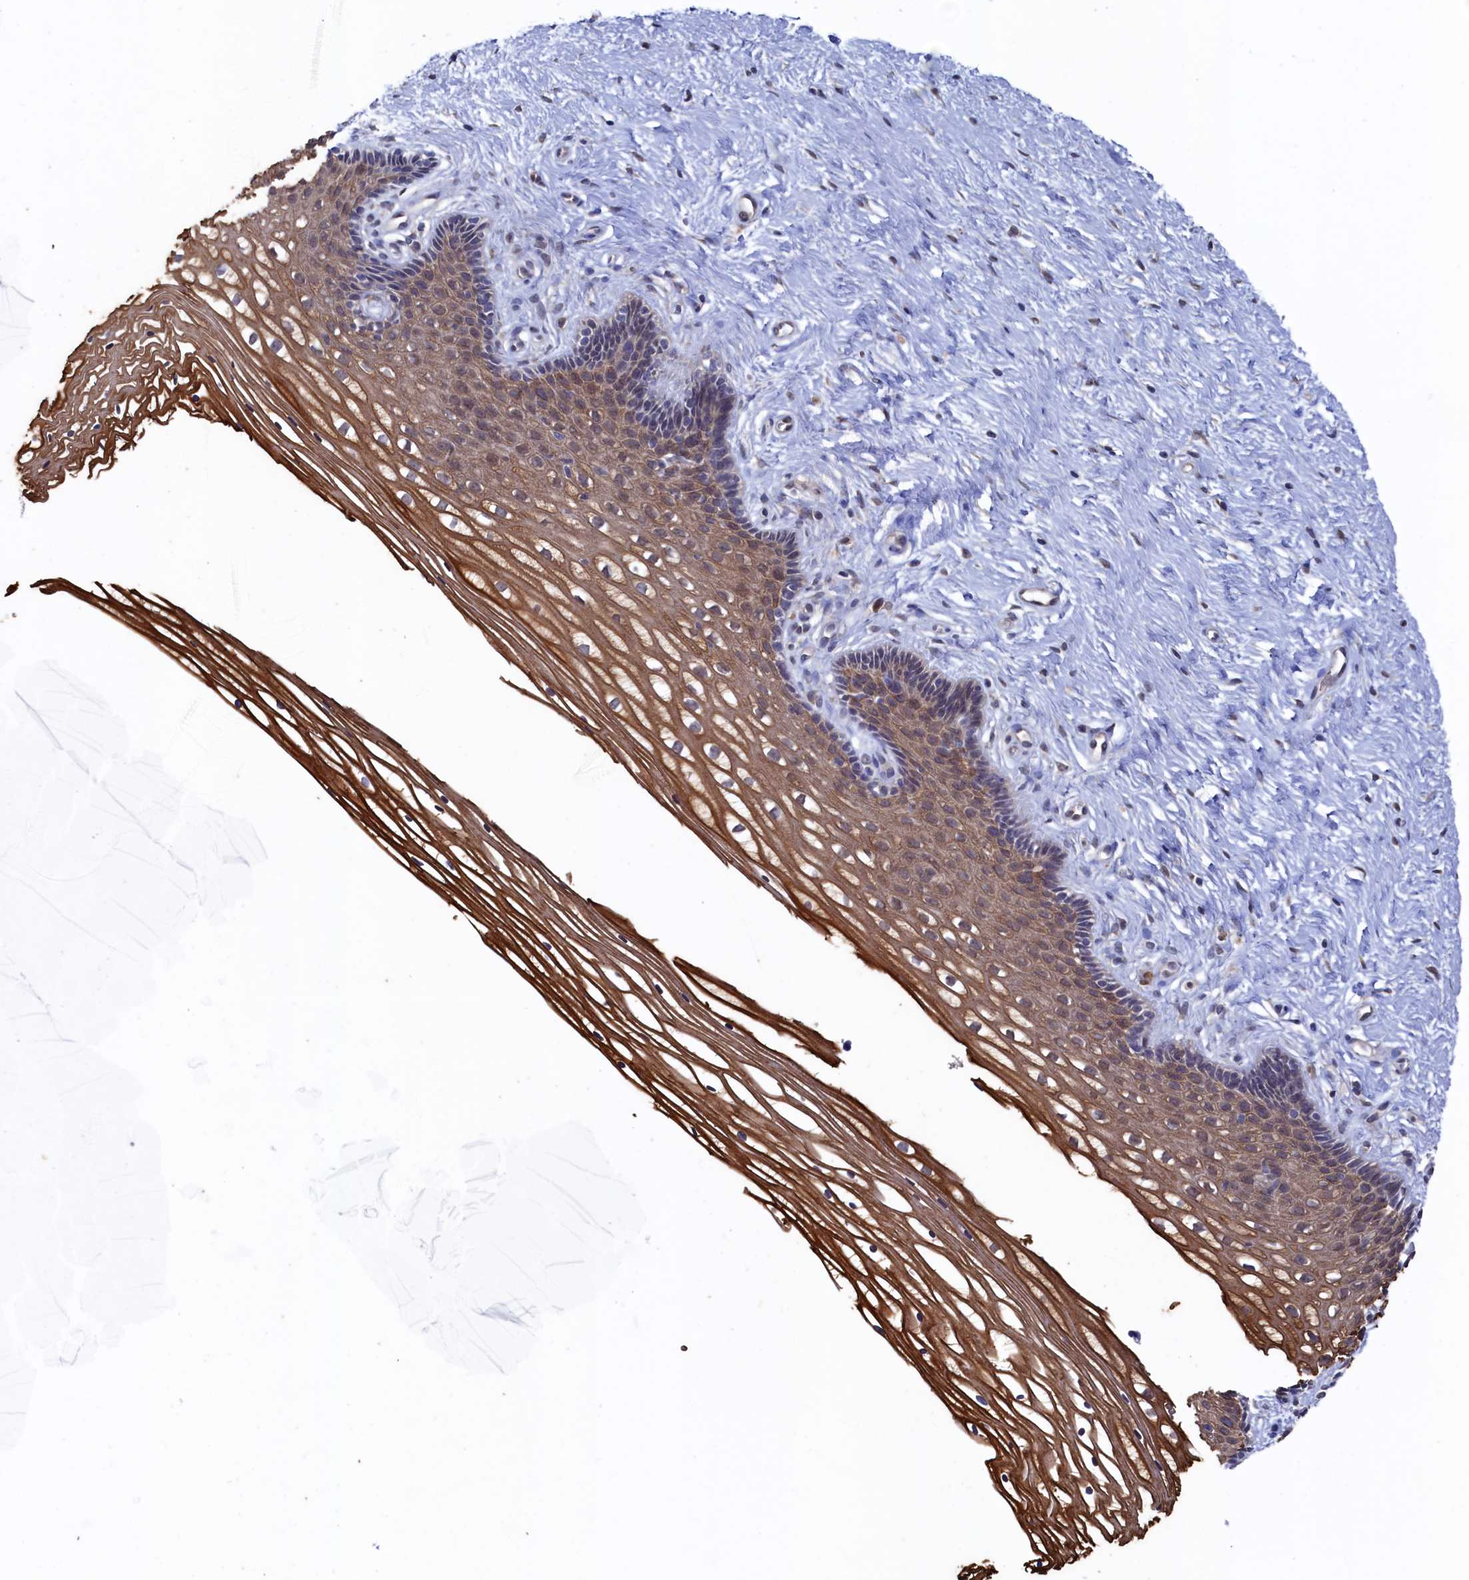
{"staining": {"intensity": "negative", "quantity": "none", "location": "none"}, "tissue": "cervix", "cell_type": "Glandular cells", "image_type": "normal", "snomed": [{"axis": "morphology", "description": "Normal tissue, NOS"}, {"axis": "topography", "description": "Cervix"}], "caption": "Immunohistochemistry (IHC) of benign cervix displays no staining in glandular cells. (DAB (3,3'-diaminobenzidine) immunohistochemistry (IHC) visualized using brightfield microscopy, high magnification).", "gene": "RNH1", "patient": {"sex": "female", "age": 33}}